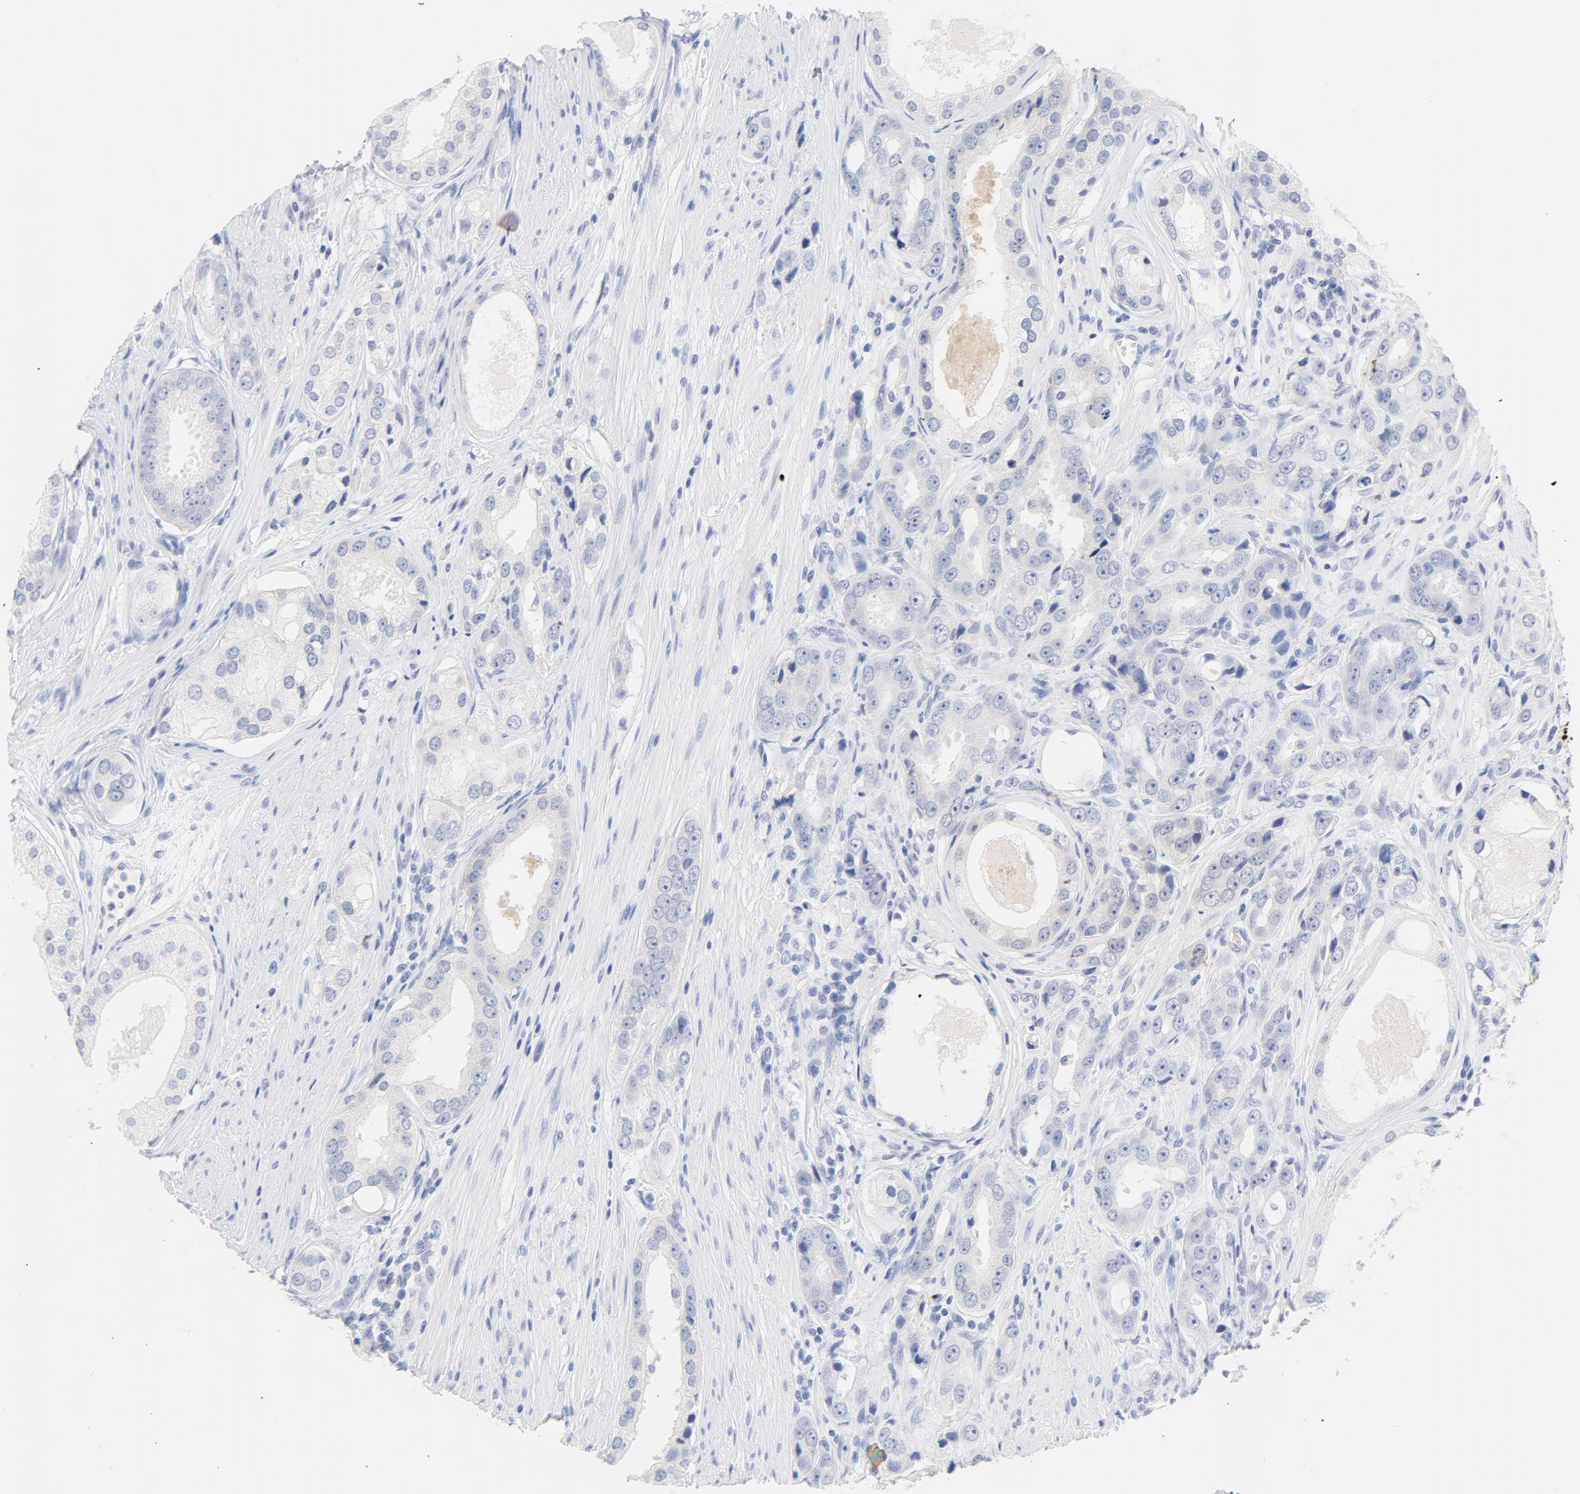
{"staining": {"intensity": "negative", "quantity": "none", "location": "none"}, "tissue": "prostate cancer", "cell_type": "Tumor cells", "image_type": "cancer", "snomed": [{"axis": "morphology", "description": "Adenocarcinoma, Medium grade"}, {"axis": "topography", "description": "Prostate"}], "caption": "High magnification brightfield microscopy of prostate medium-grade adenocarcinoma stained with DAB (brown) and counterstained with hematoxylin (blue): tumor cells show no significant staining.", "gene": "FGFR3", "patient": {"sex": "male", "age": 53}}